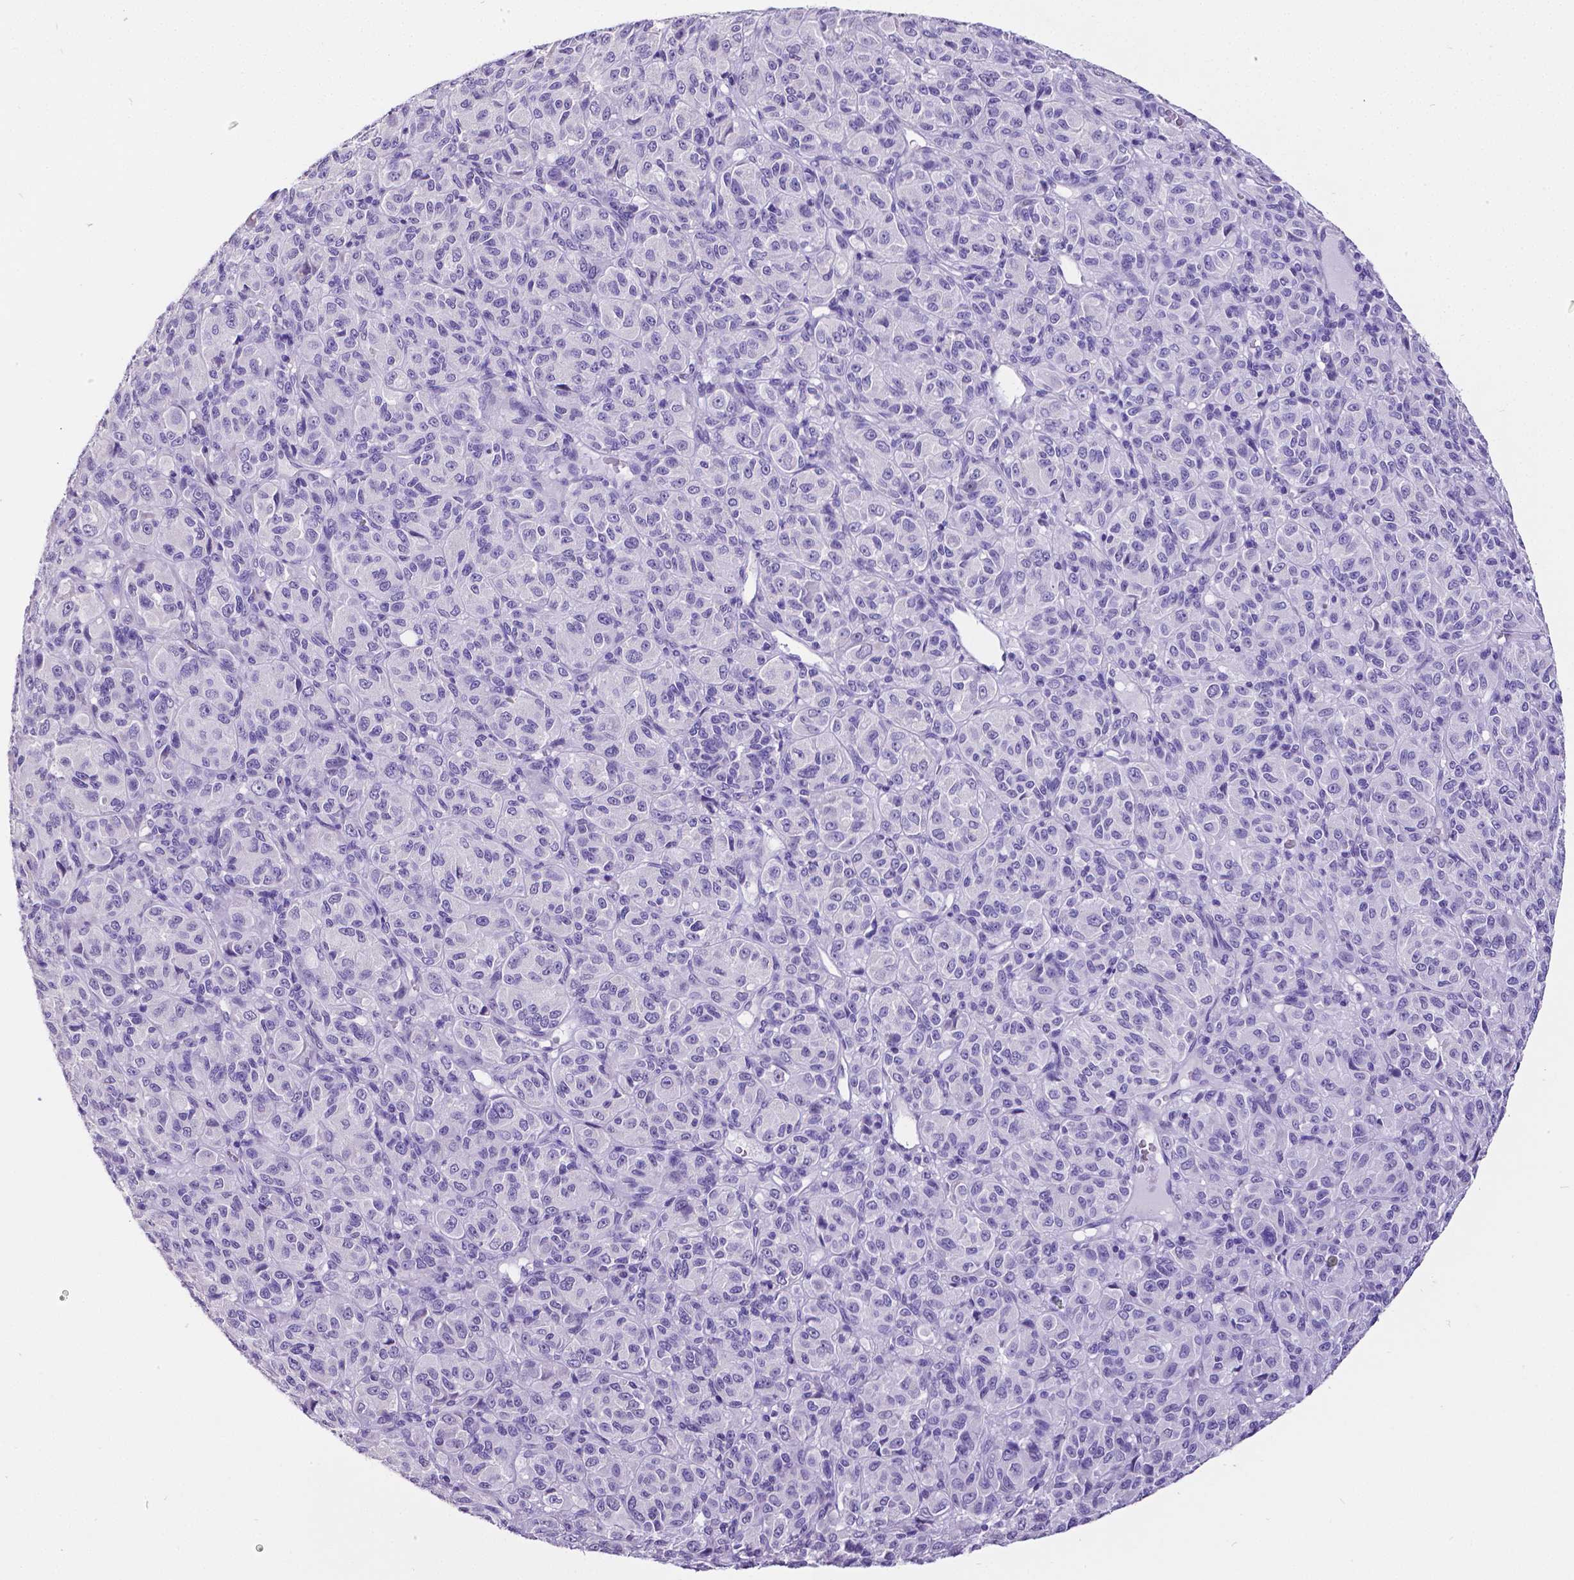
{"staining": {"intensity": "negative", "quantity": "none", "location": "none"}, "tissue": "melanoma", "cell_type": "Tumor cells", "image_type": "cancer", "snomed": [{"axis": "morphology", "description": "Malignant melanoma, Metastatic site"}, {"axis": "topography", "description": "Brain"}], "caption": "Human malignant melanoma (metastatic site) stained for a protein using immunohistochemistry (IHC) reveals no staining in tumor cells.", "gene": "SATB2", "patient": {"sex": "female", "age": 56}}